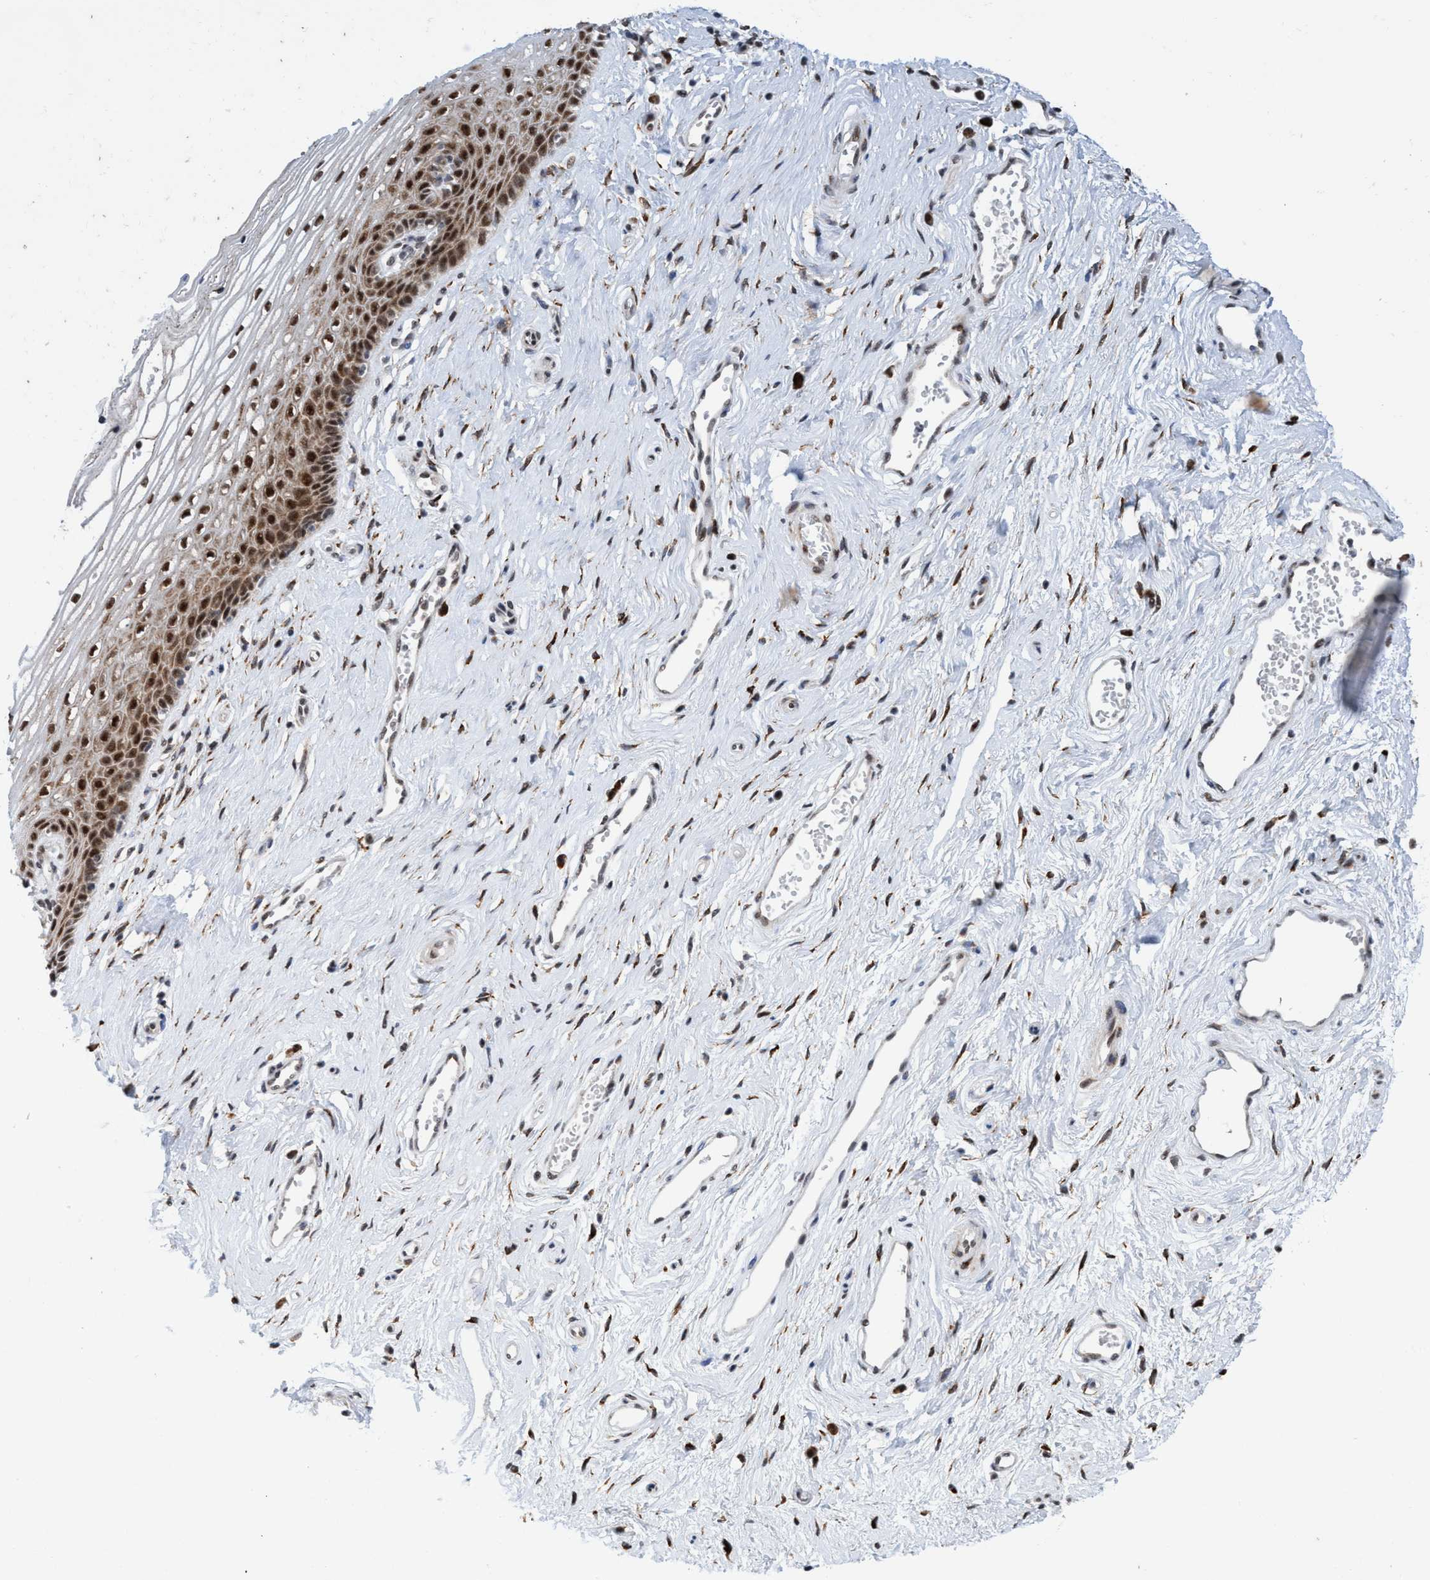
{"staining": {"intensity": "strong", "quantity": ">75%", "location": "cytoplasmic/membranous,nuclear"}, "tissue": "vagina", "cell_type": "Squamous epithelial cells", "image_type": "normal", "snomed": [{"axis": "morphology", "description": "Normal tissue, NOS"}, {"axis": "topography", "description": "Vagina"}], "caption": "A micrograph showing strong cytoplasmic/membranous,nuclear positivity in approximately >75% of squamous epithelial cells in normal vagina, as visualized by brown immunohistochemical staining.", "gene": "GLT6D1", "patient": {"sex": "female", "age": 46}}